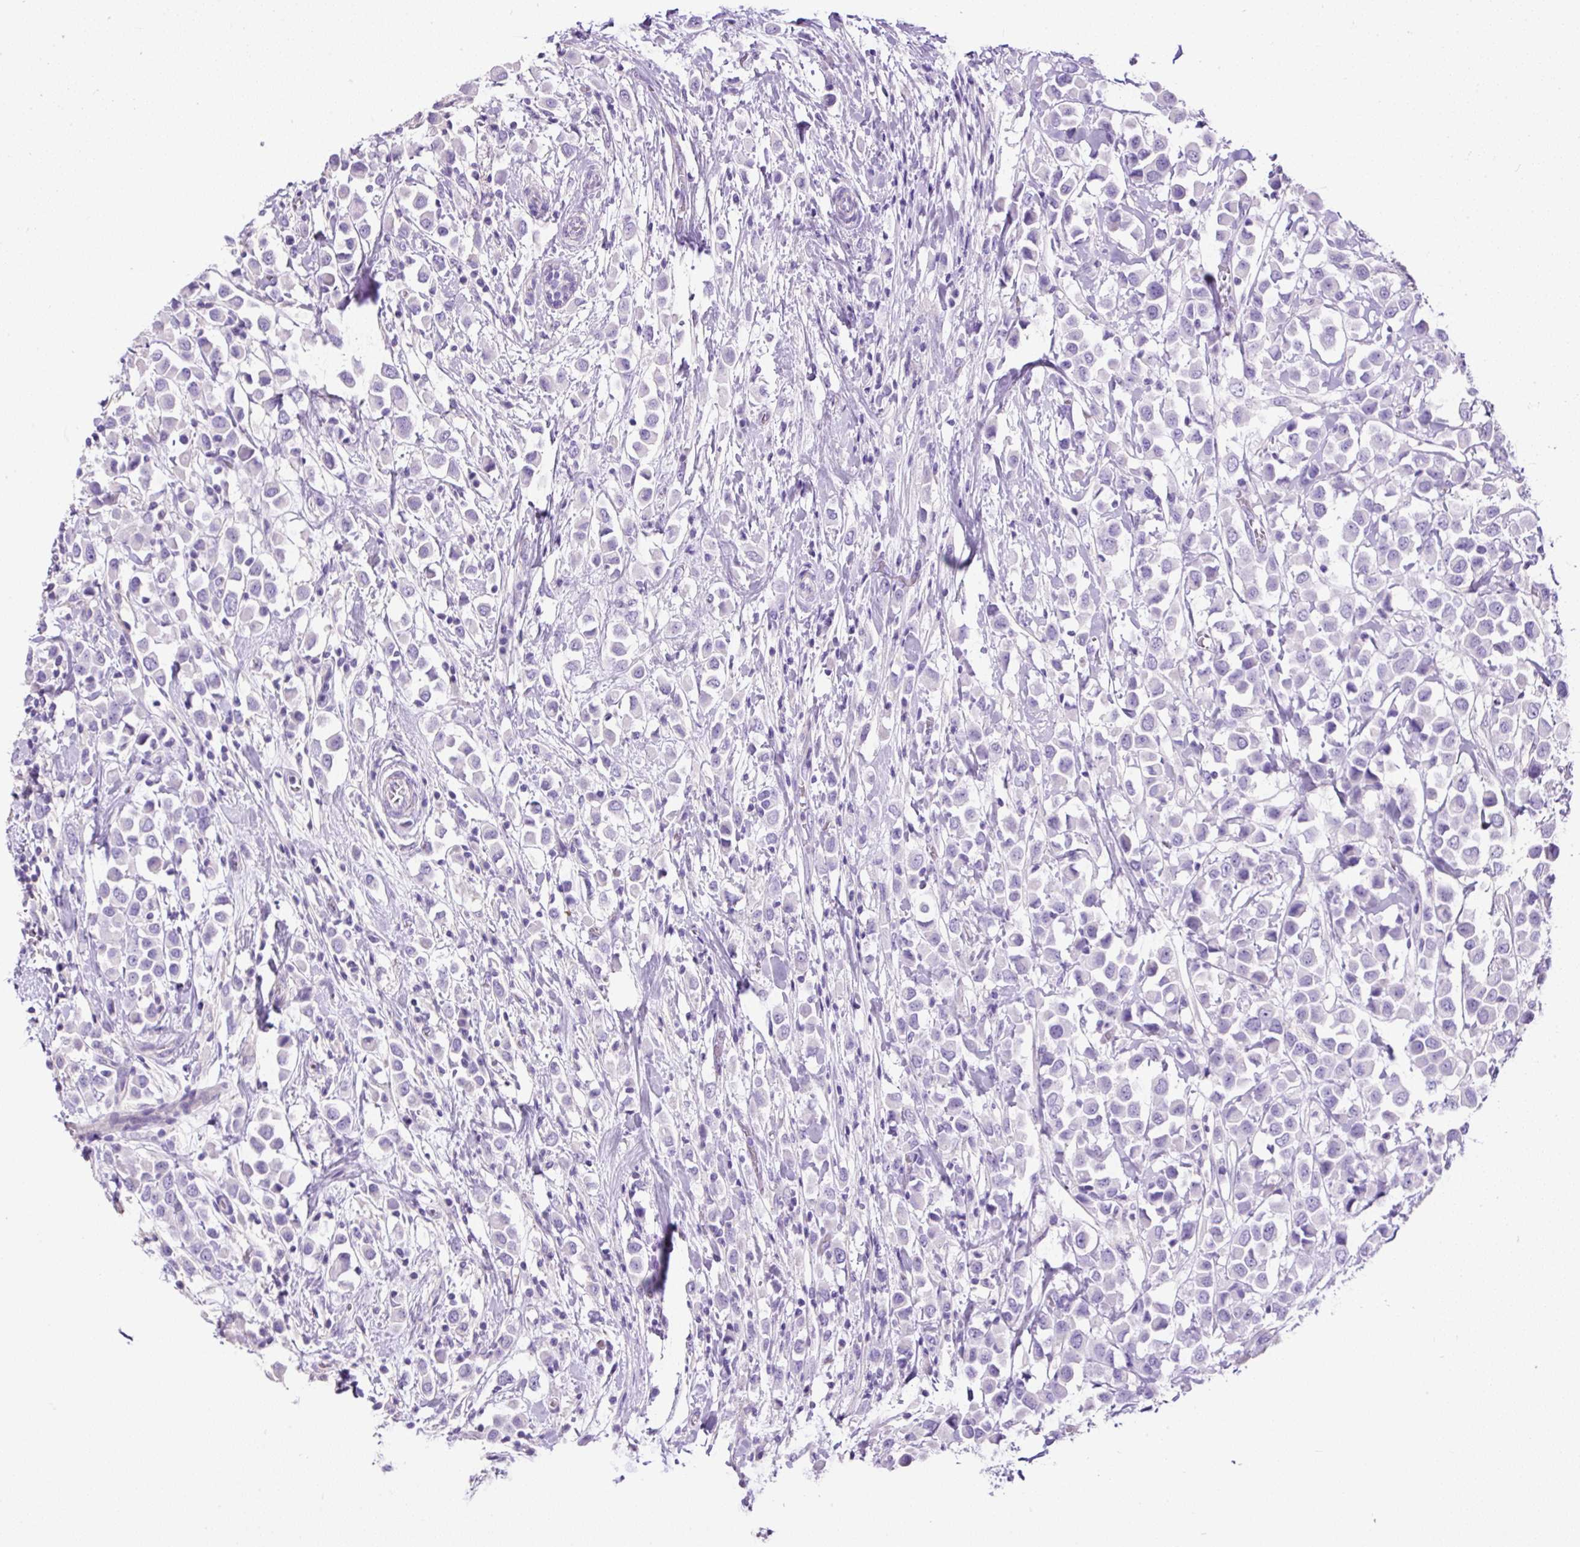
{"staining": {"intensity": "negative", "quantity": "none", "location": "none"}, "tissue": "breast cancer", "cell_type": "Tumor cells", "image_type": "cancer", "snomed": [{"axis": "morphology", "description": "Duct carcinoma"}, {"axis": "topography", "description": "Breast"}], "caption": "DAB immunohistochemical staining of human breast cancer (infiltrating ductal carcinoma) shows no significant staining in tumor cells.", "gene": "PDIA2", "patient": {"sex": "female", "age": 61}}